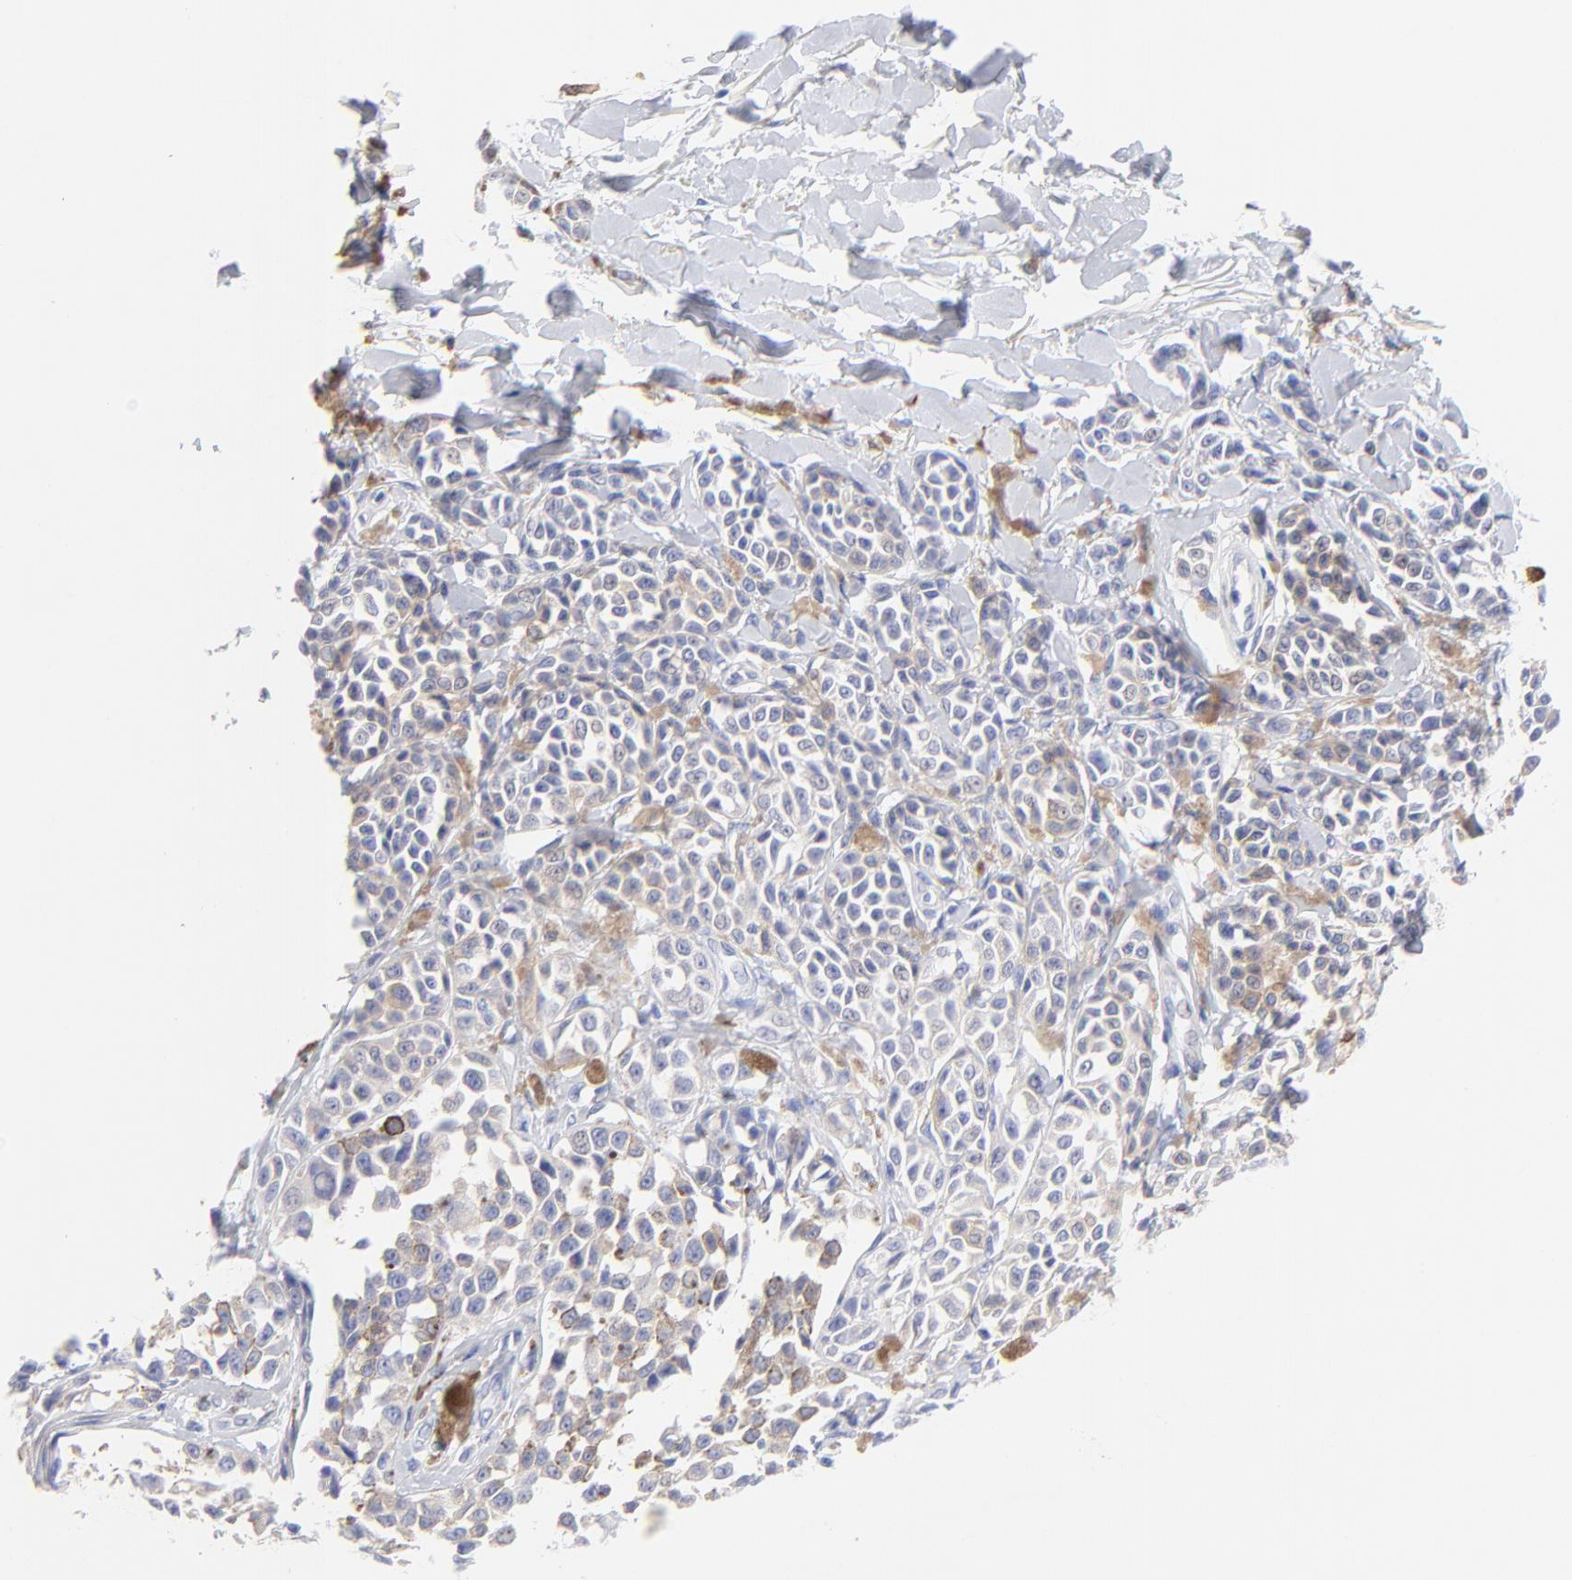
{"staining": {"intensity": "moderate", "quantity": "25%-75%", "location": "cytoplasmic/membranous"}, "tissue": "melanoma", "cell_type": "Tumor cells", "image_type": "cancer", "snomed": [{"axis": "morphology", "description": "Malignant melanoma, NOS"}, {"axis": "topography", "description": "Skin"}], "caption": "Moderate cytoplasmic/membranous positivity for a protein is appreciated in approximately 25%-75% of tumor cells of malignant melanoma using immunohistochemistry.", "gene": "EBP", "patient": {"sex": "female", "age": 38}}